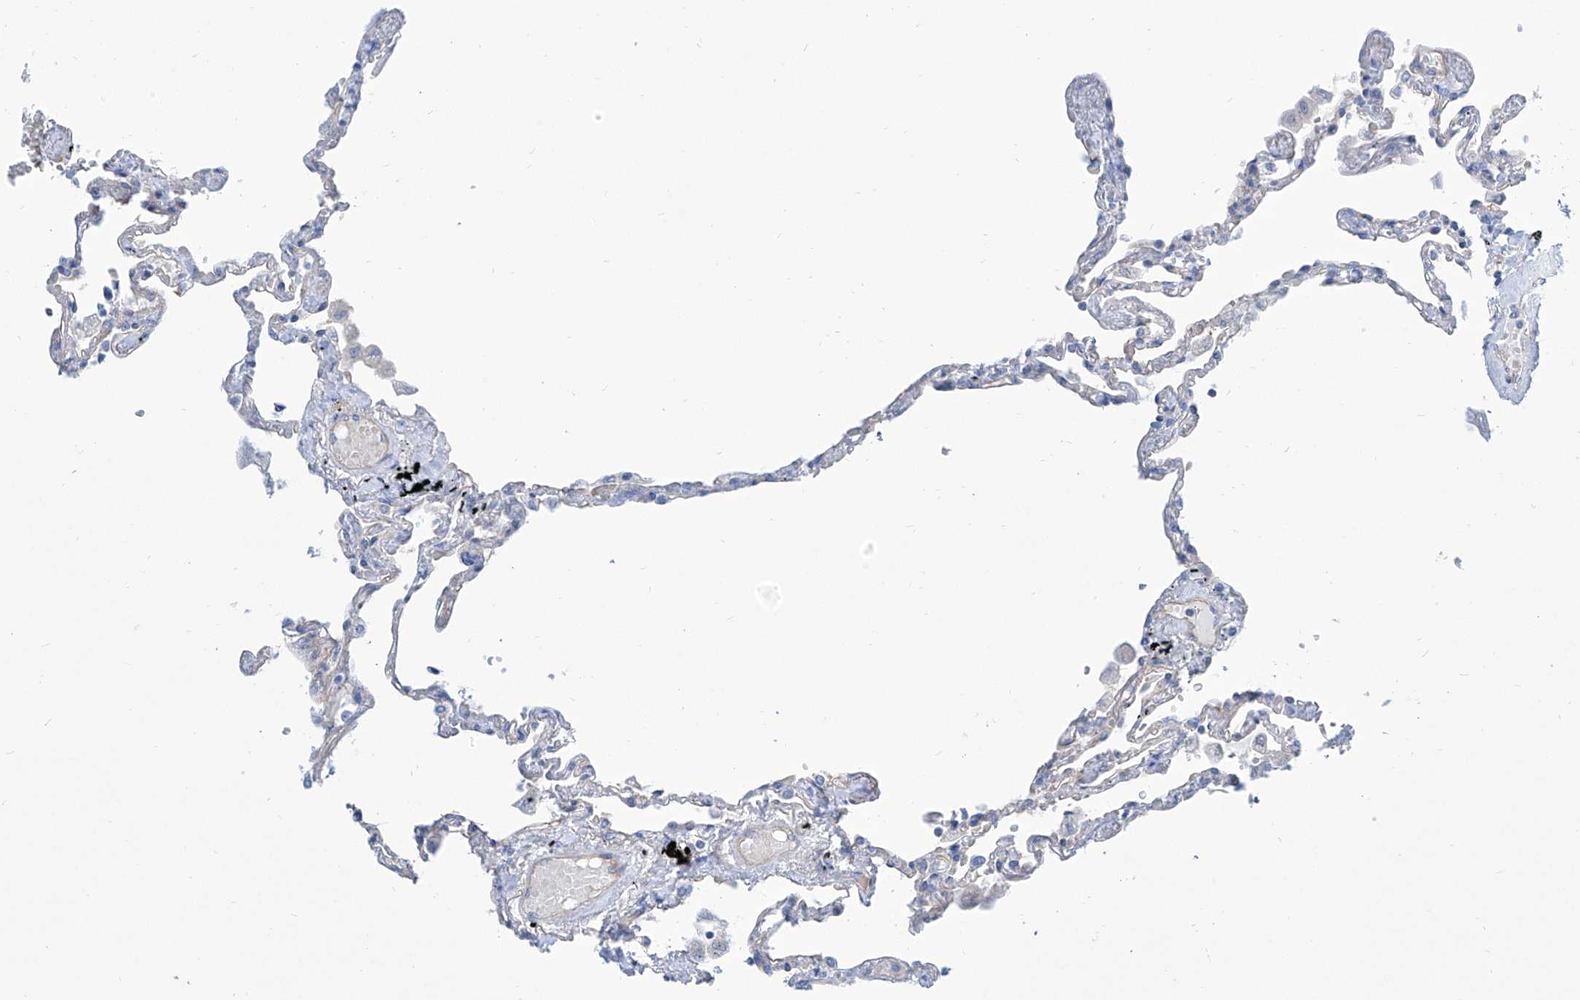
{"staining": {"intensity": "weak", "quantity": "<25%", "location": "cytoplasmic/membranous"}, "tissue": "lung", "cell_type": "Alveolar cells", "image_type": "normal", "snomed": [{"axis": "morphology", "description": "Normal tissue, NOS"}, {"axis": "topography", "description": "Lung"}], "caption": "Alveolar cells show no significant staining in unremarkable lung.", "gene": "TMEM209", "patient": {"sex": "female", "age": 67}}